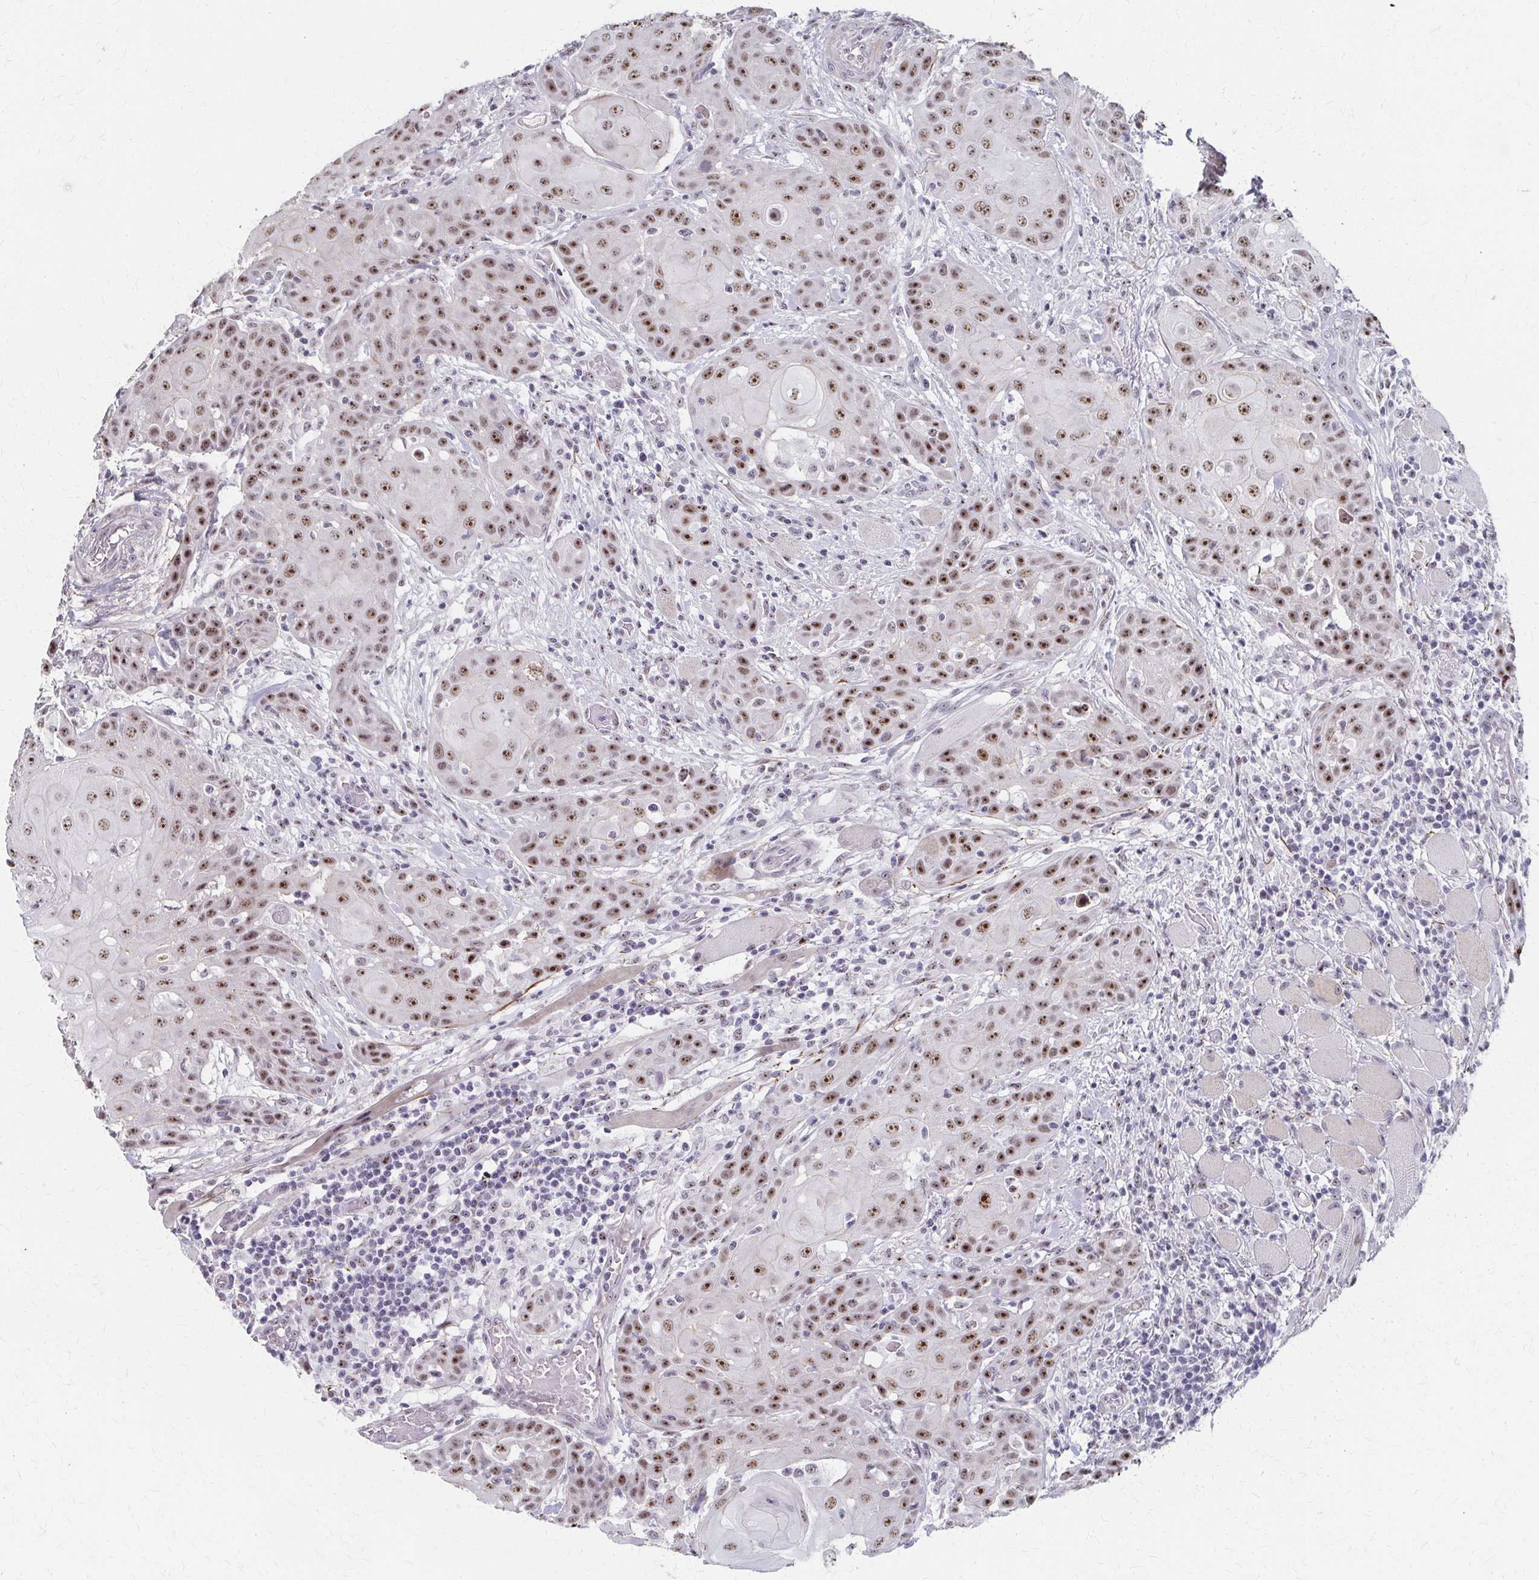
{"staining": {"intensity": "moderate", "quantity": ">75%", "location": "nuclear"}, "tissue": "head and neck cancer", "cell_type": "Tumor cells", "image_type": "cancer", "snomed": [{"axis": "morphology", "description": "Normal tissue, NOS"}, {"axis": "morphology", "description": "Squamous cell carcinoma, NOS"}, {"axis": "topography", "description": "Oral tissue"}, {"axis": "topography", "description": "Head-Neck"}], "caption": "Tumor cells demonstrate medium levels of moderate nuclear staining in about >75% of cells in head and neck squamous cell carcinoma. The staining was performed using DAB (3,3'-diaminobenzidine) to visualize the protein expression in brown, while the nuclei were stained in blue with hematoxylin (Magnification: 20x).", "gene": "PES1", "patient": {"sex": "female", "age": 55}}